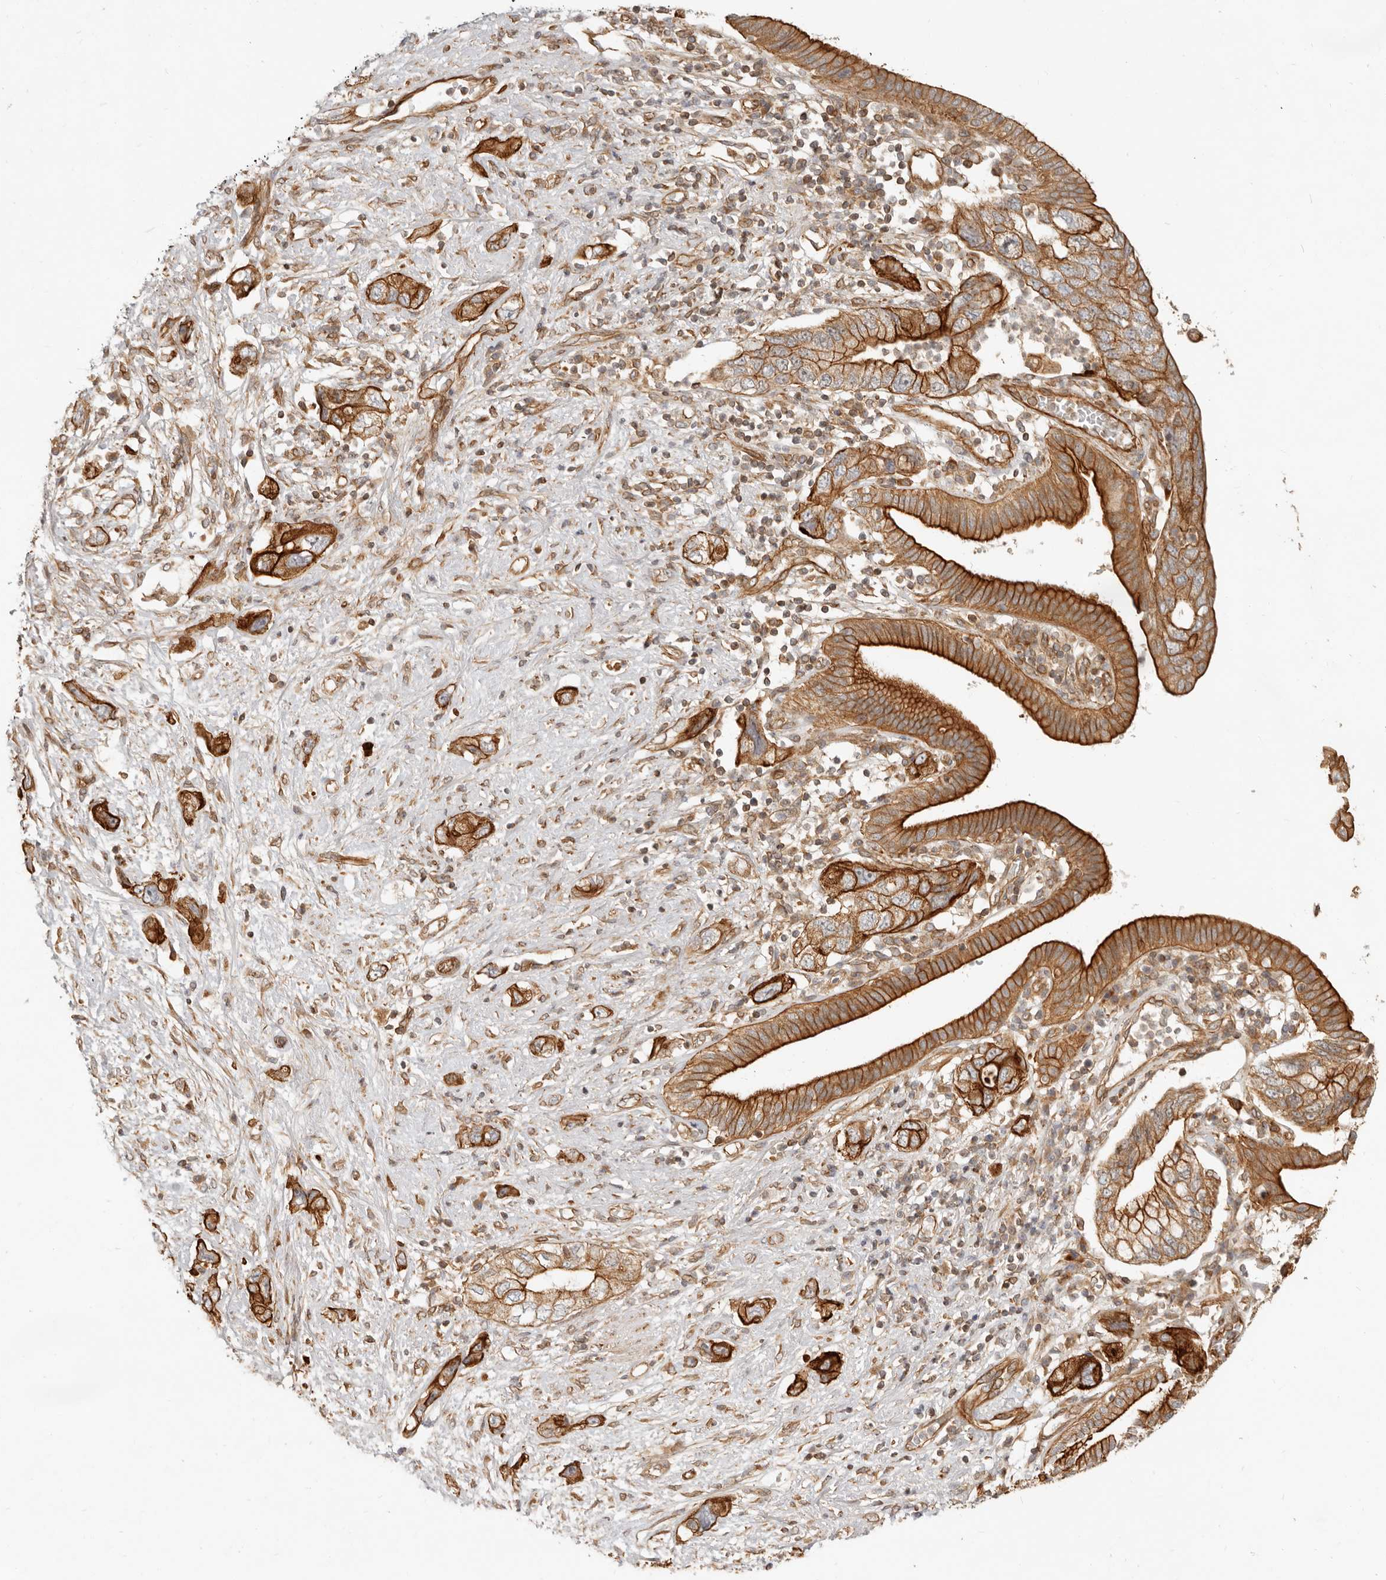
{"staining": {"intensity": "strong", "quantity": ">75%", "location": "cytoplasmic/membranous"}, "tissue": "pancreatic cancer", "cell_type": "Tumor cells", "image_type": "cancer", "snomed": [{"axis": "morphology", "description": "Adenocarcinoma, NOS"}, {"axis": "topography", "description": "Pancreas"}], "caption": "Protein expression by immunohistochemistry demonstrates strong cytoplasmic/membranous positivity in approximately >75% of tumor cells in pancreatic cancer.", "gene": "UFSP1", "patient": {"sex": "female", "age": 73}}